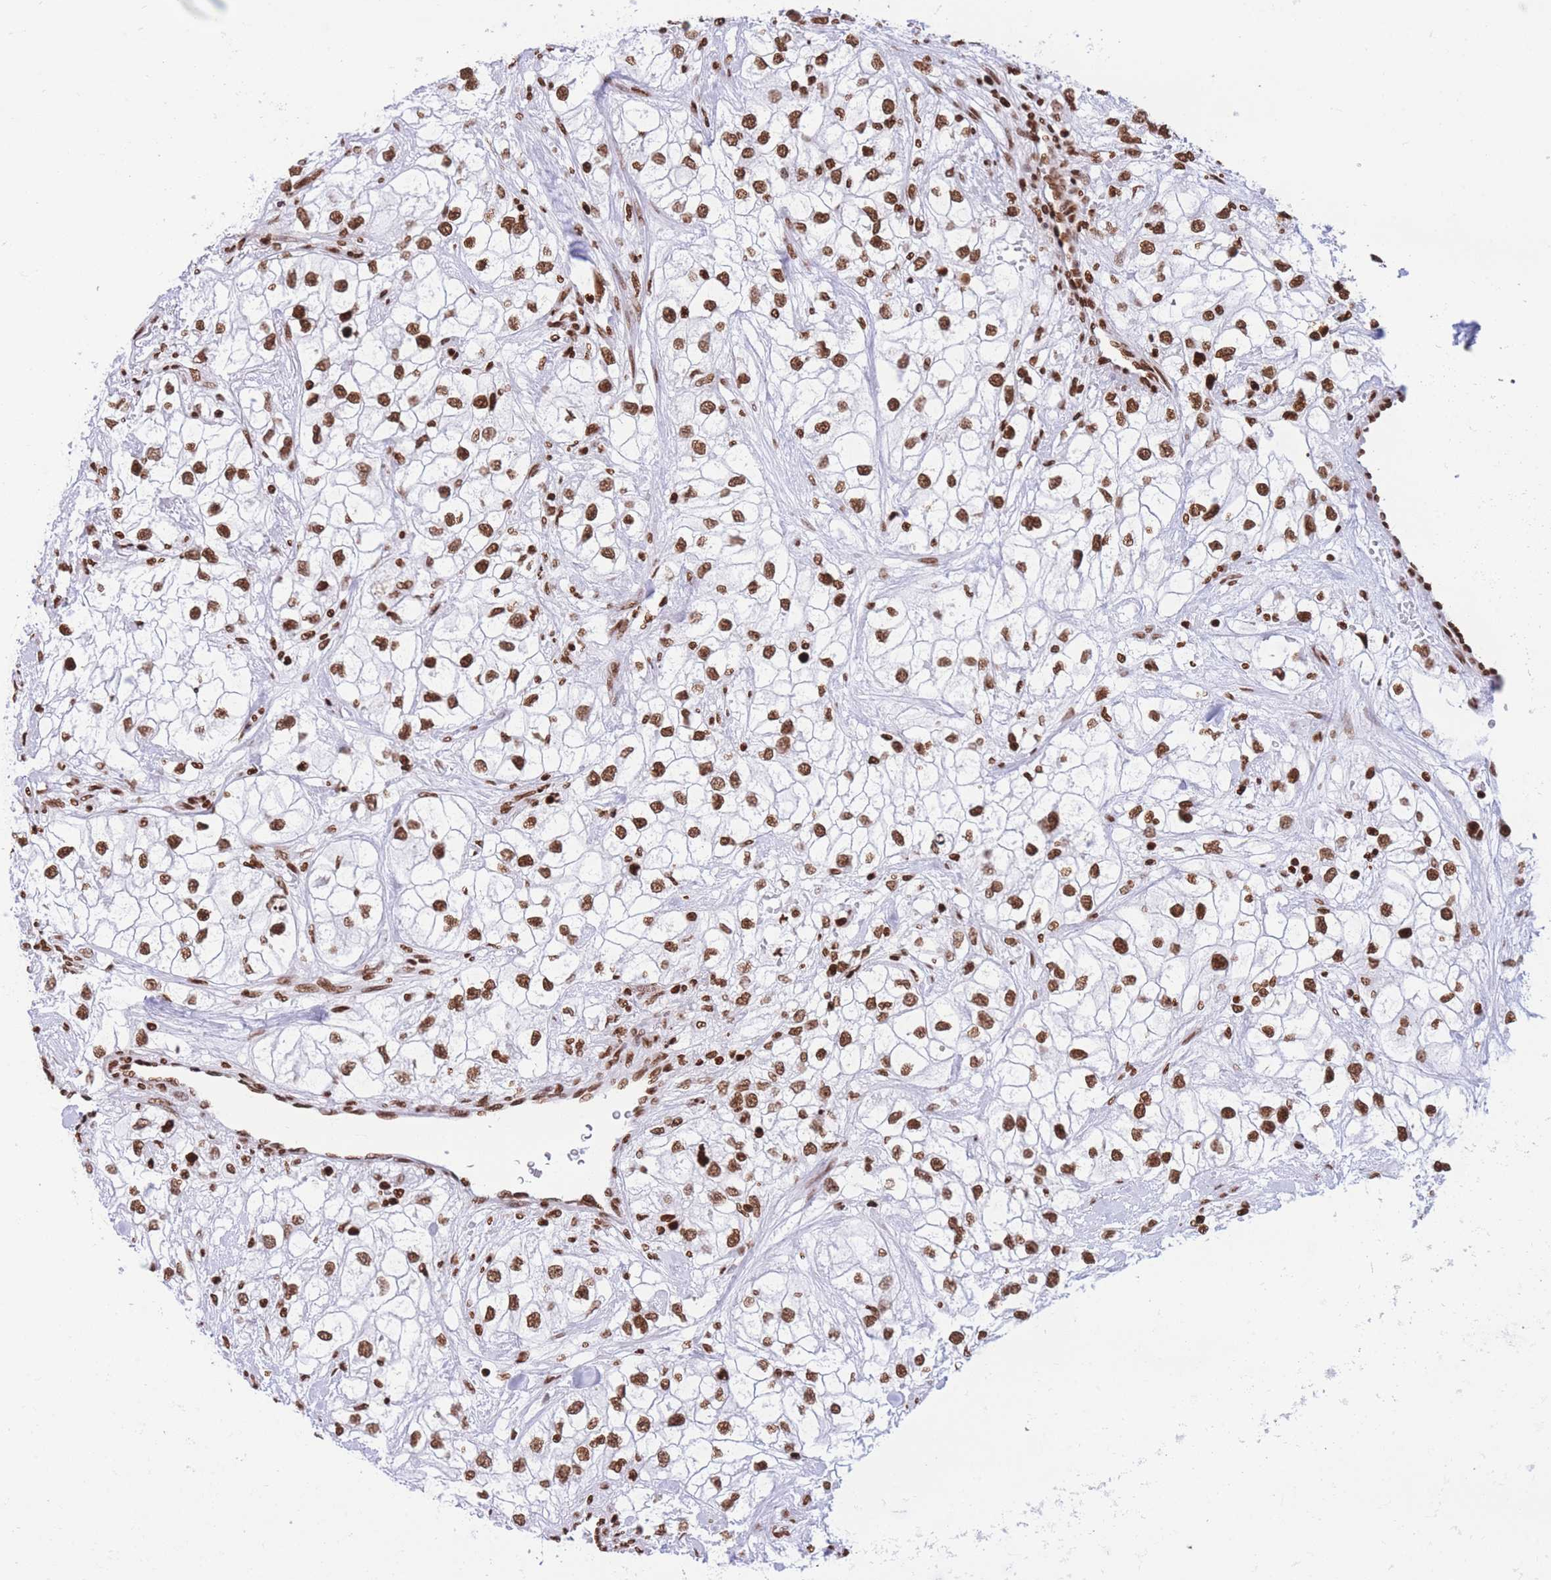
{"staining": {"intensity": "strong", "quantity": ">75%", "location": "nuclear"}, "tissue": "renal cancer", "cell_type": "Tumor cells", "image_type": "cancer", "snomed": [{"axis": "morphology", "description": "Adenocarcinoma, NOS"}, {"axis": "topography", "description": "Kidney"}], "caption": "DAB (3,3'-diaminobenzidine) immunohistochemical staining of renal cancer exhibits strong nuclear protein positivity in approximately >75% of tumor cells.", "gene": "H2BC11", "patient": {"sex": "male", "age": 59}}